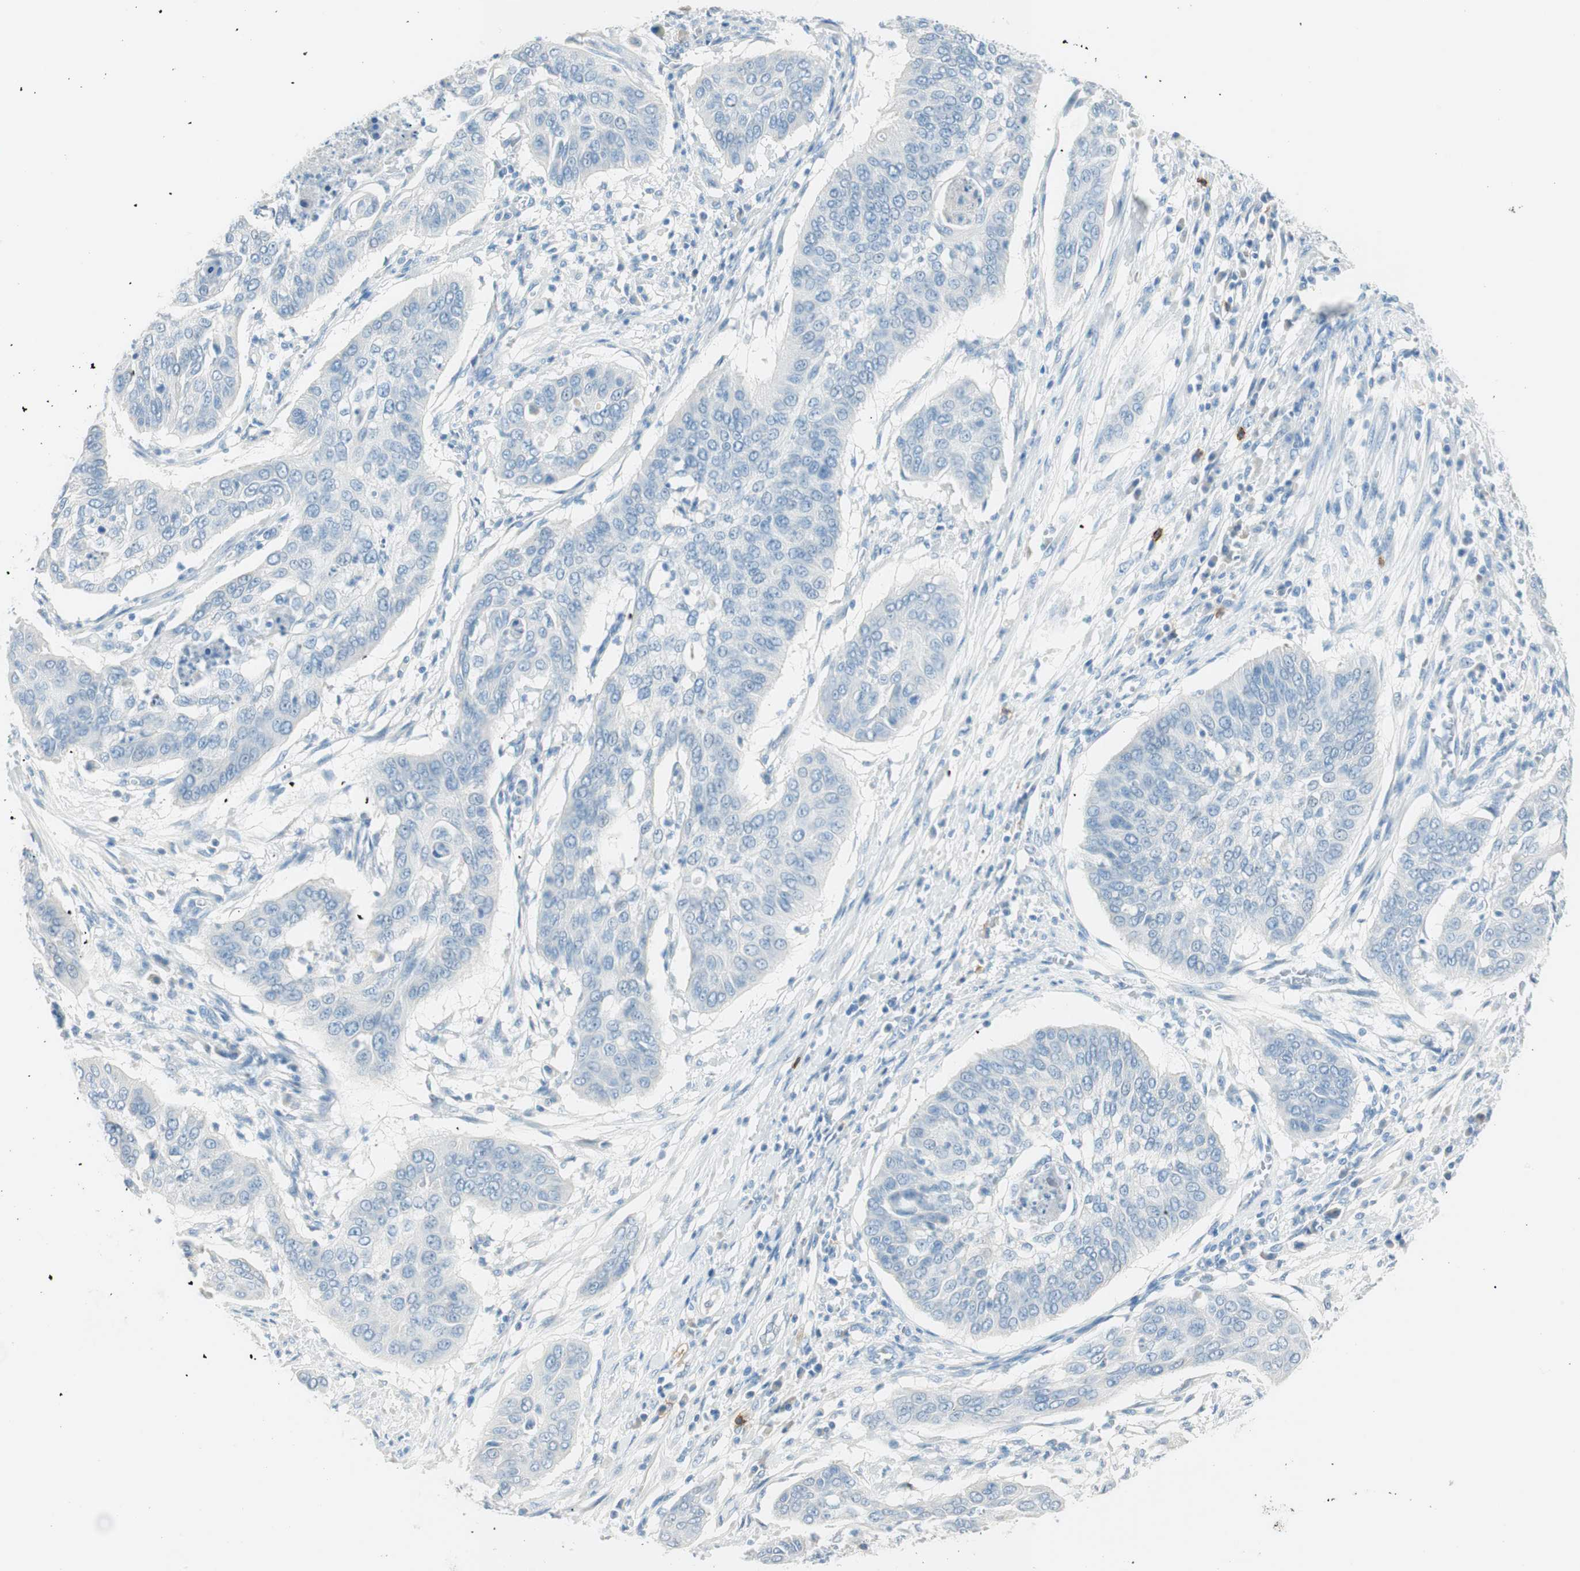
{"staining": {"intensity": "negative", "quantity": "none", "location": "none"}, "tissue": "cervical cancer", "cell_type": "Tumor cells", "image_type": "cancer", "snomed": [{"axis": "morphology", "description": "Squamous cell carcinoma, NOS"}, {"axis": "topography", "description": "Cervix"}], "caption": "Tumor cells are negative for brown protein staining in cervical squamous cell carcinoma.", "gene": "TNFRSF13C", "patient": {"sex": "female", "age": 39}}